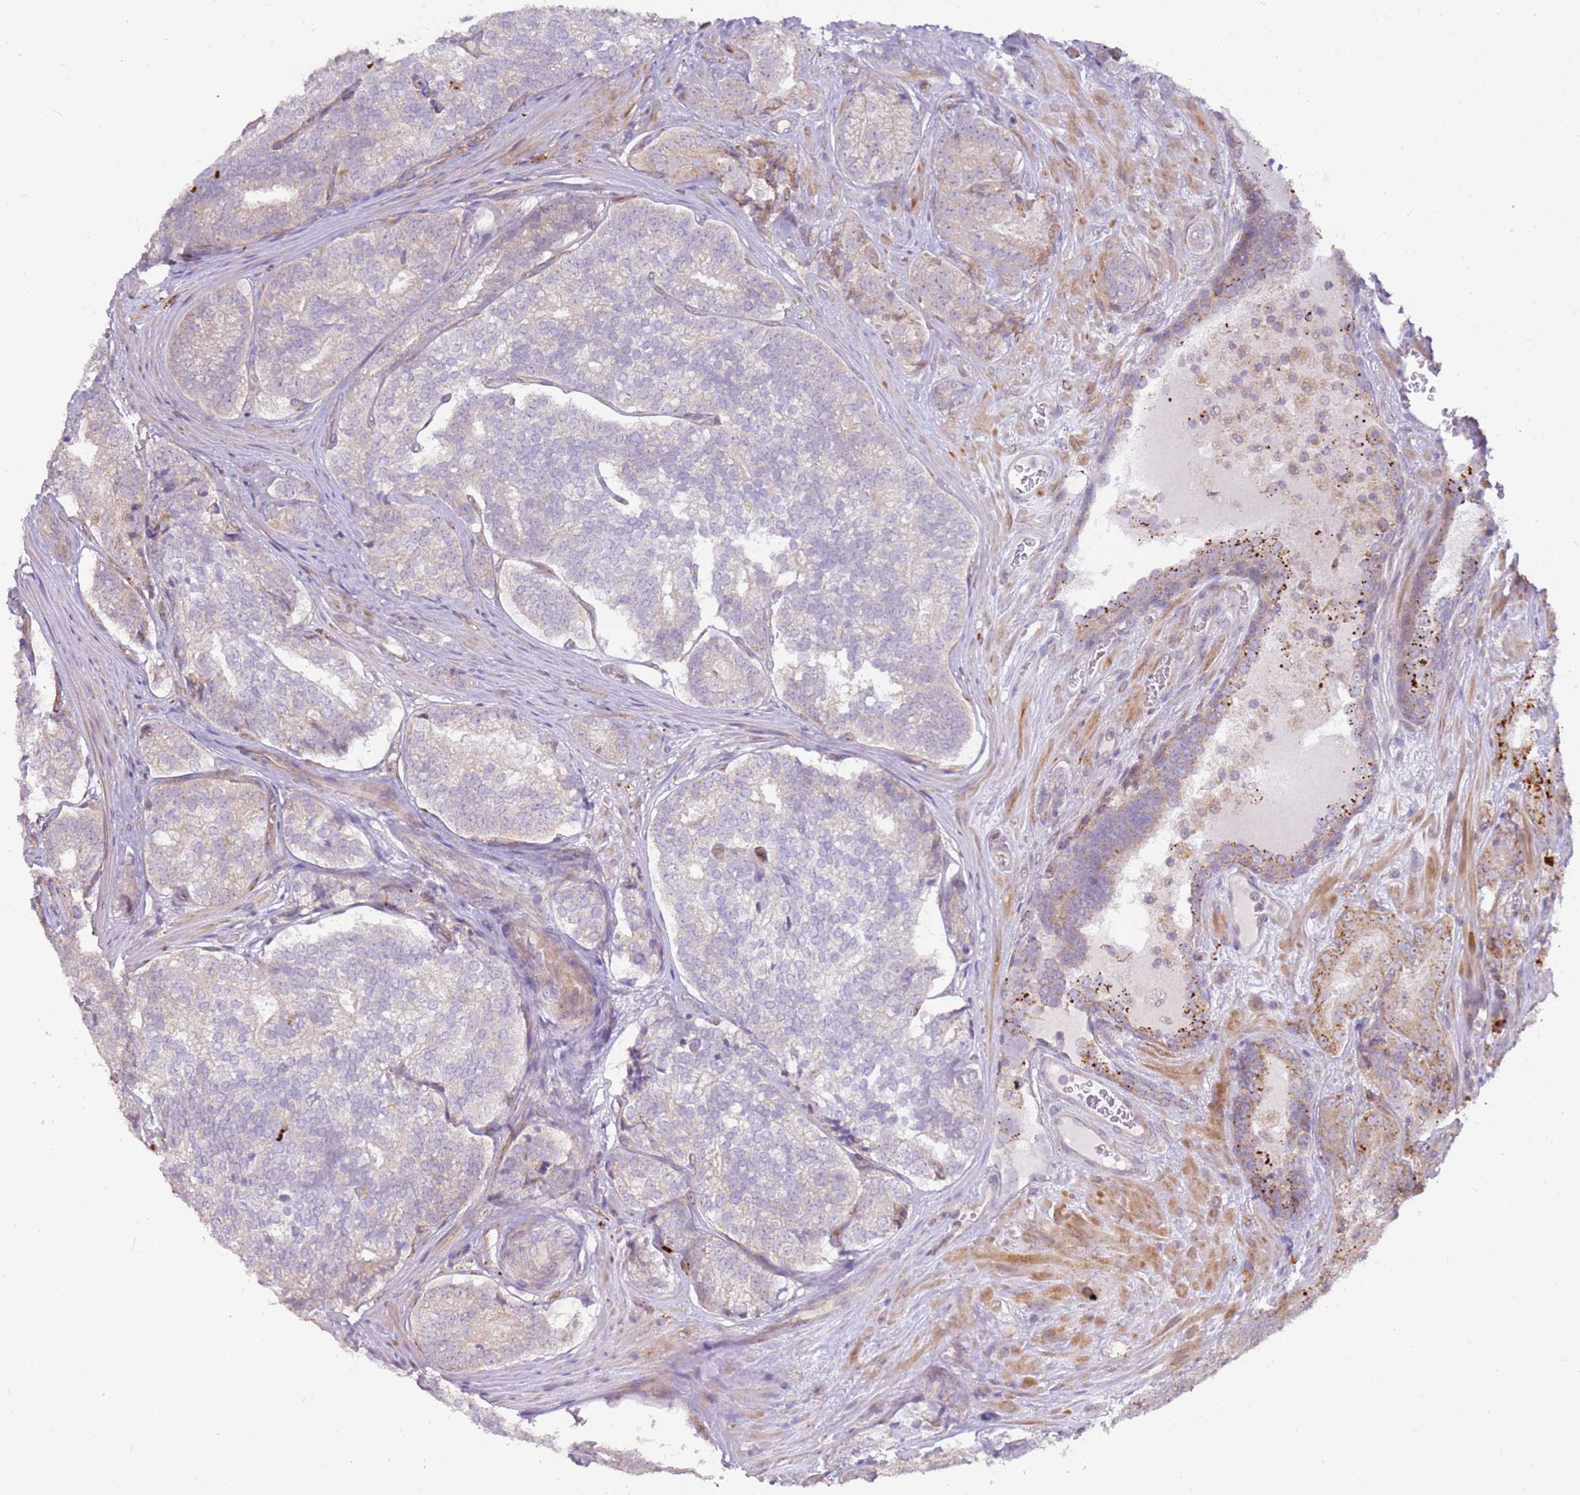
{"staining": {"intensity": "negative", "quantity": "none", "location": "none"}, "tissue": "prostate cancer", "cell_type": "Tumor cells", "image_type": "cancer", "snomed": [{"axis": "morphology", "description": "Adenocarcinoma, High grade"}, {"axis": "topography", "description": "Prostate"}], "caption": "Human prostate cancer (adenocarcinoma (high-grade)) stained for a protein using immunohistochemistry displays no positivity in tumor cells.", "gene": "GRAP", "patient": {"sex": "male", "age": 63}}